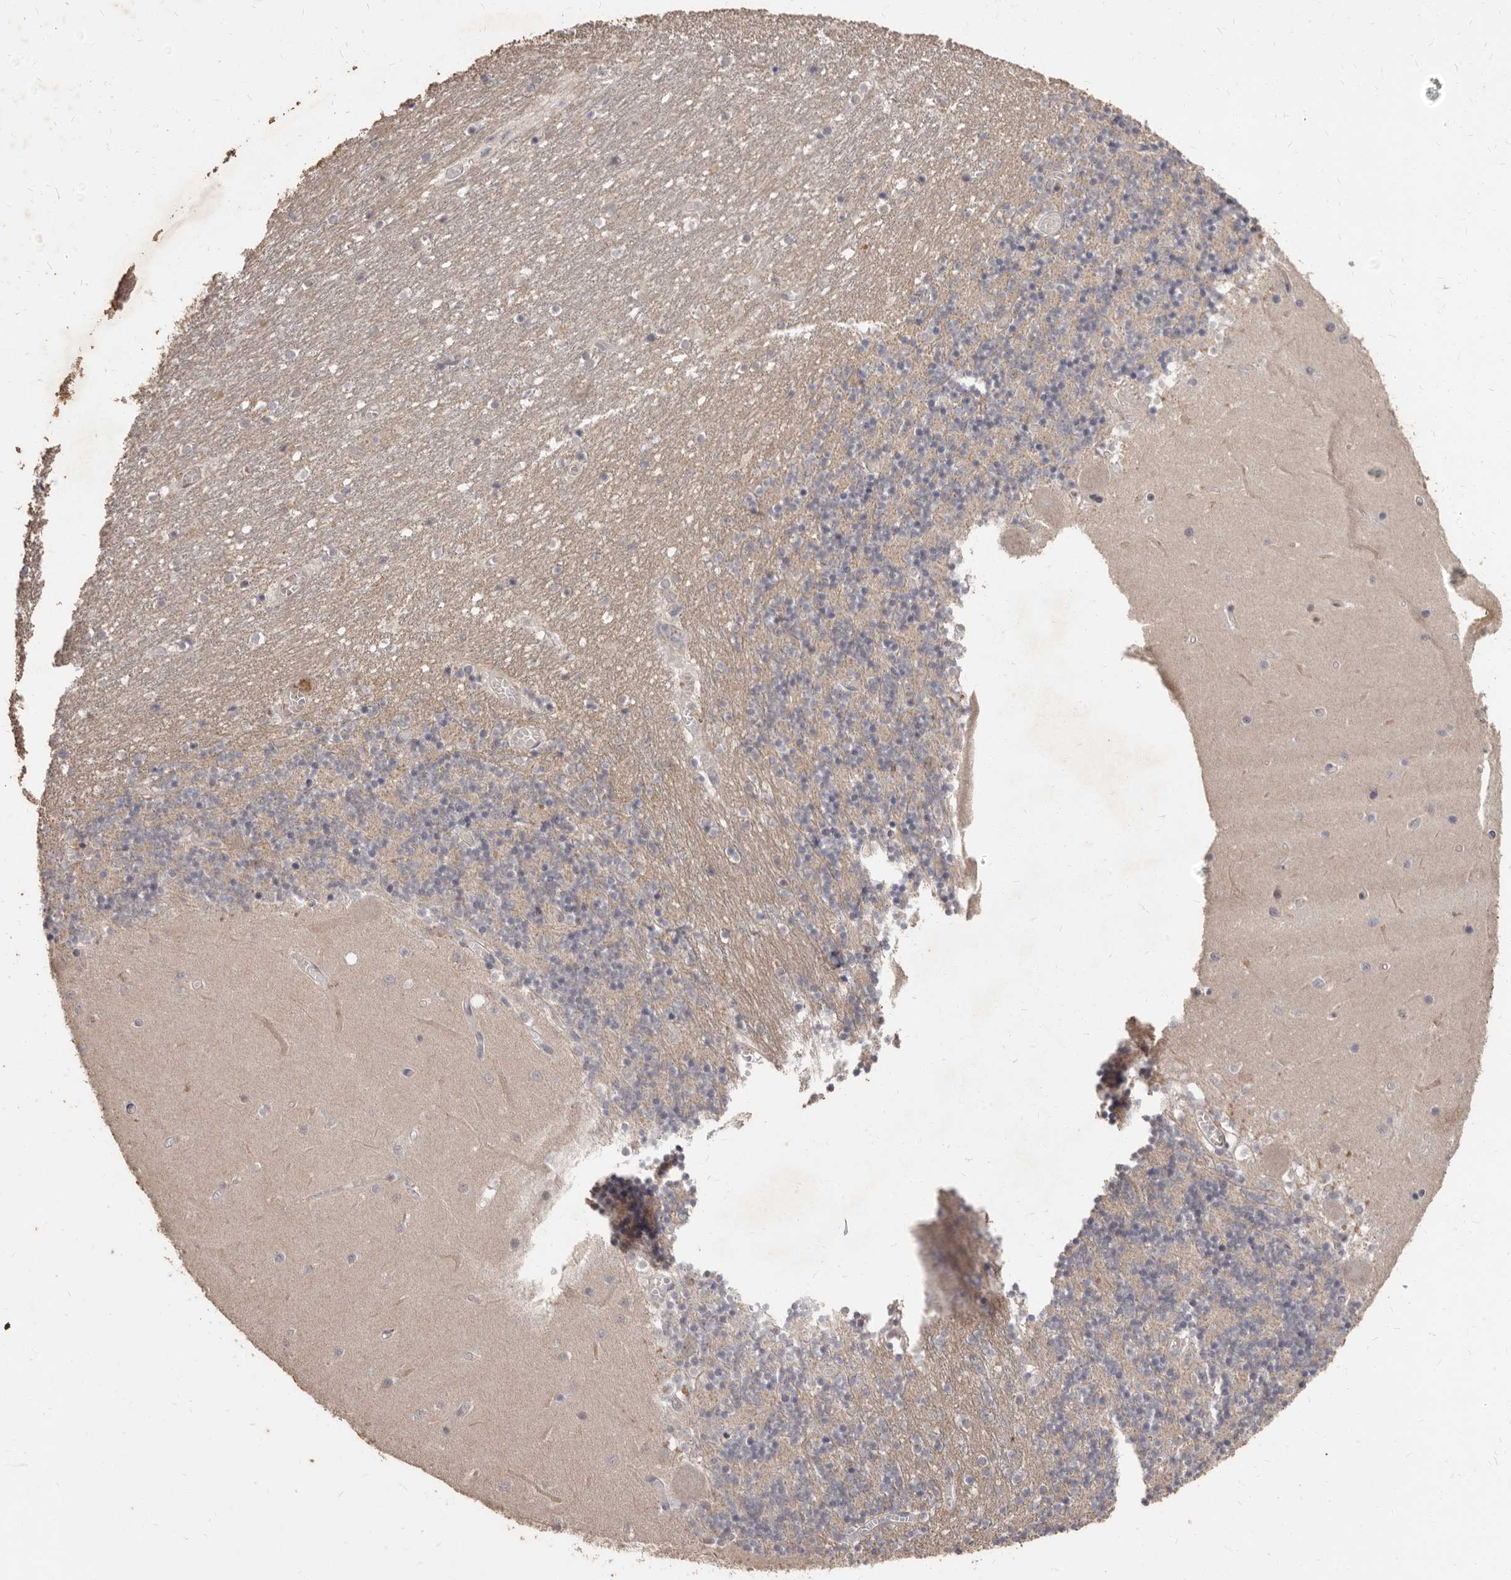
{"staining": {"intensity": "weak", "quantity": "25%-75%", "location": "cytoplasmic/membranous"}, "tissue": "cerebellum", "cell_type": "Cells in granular layer", "image_type": "normal", "snomed": [{"axis": "morphology", "description": "Normal tissue, NOS"}, {"axis": "topography", "description": "Cerebellum"}], "caption": "Protein staining exhibits weak cytoplasmic/membranous expression in approximately 25%-75% of cells in granular layer in normal cerebellum.", "gene": "ACLY", "patient": {"sex": "female", "age": 28}}